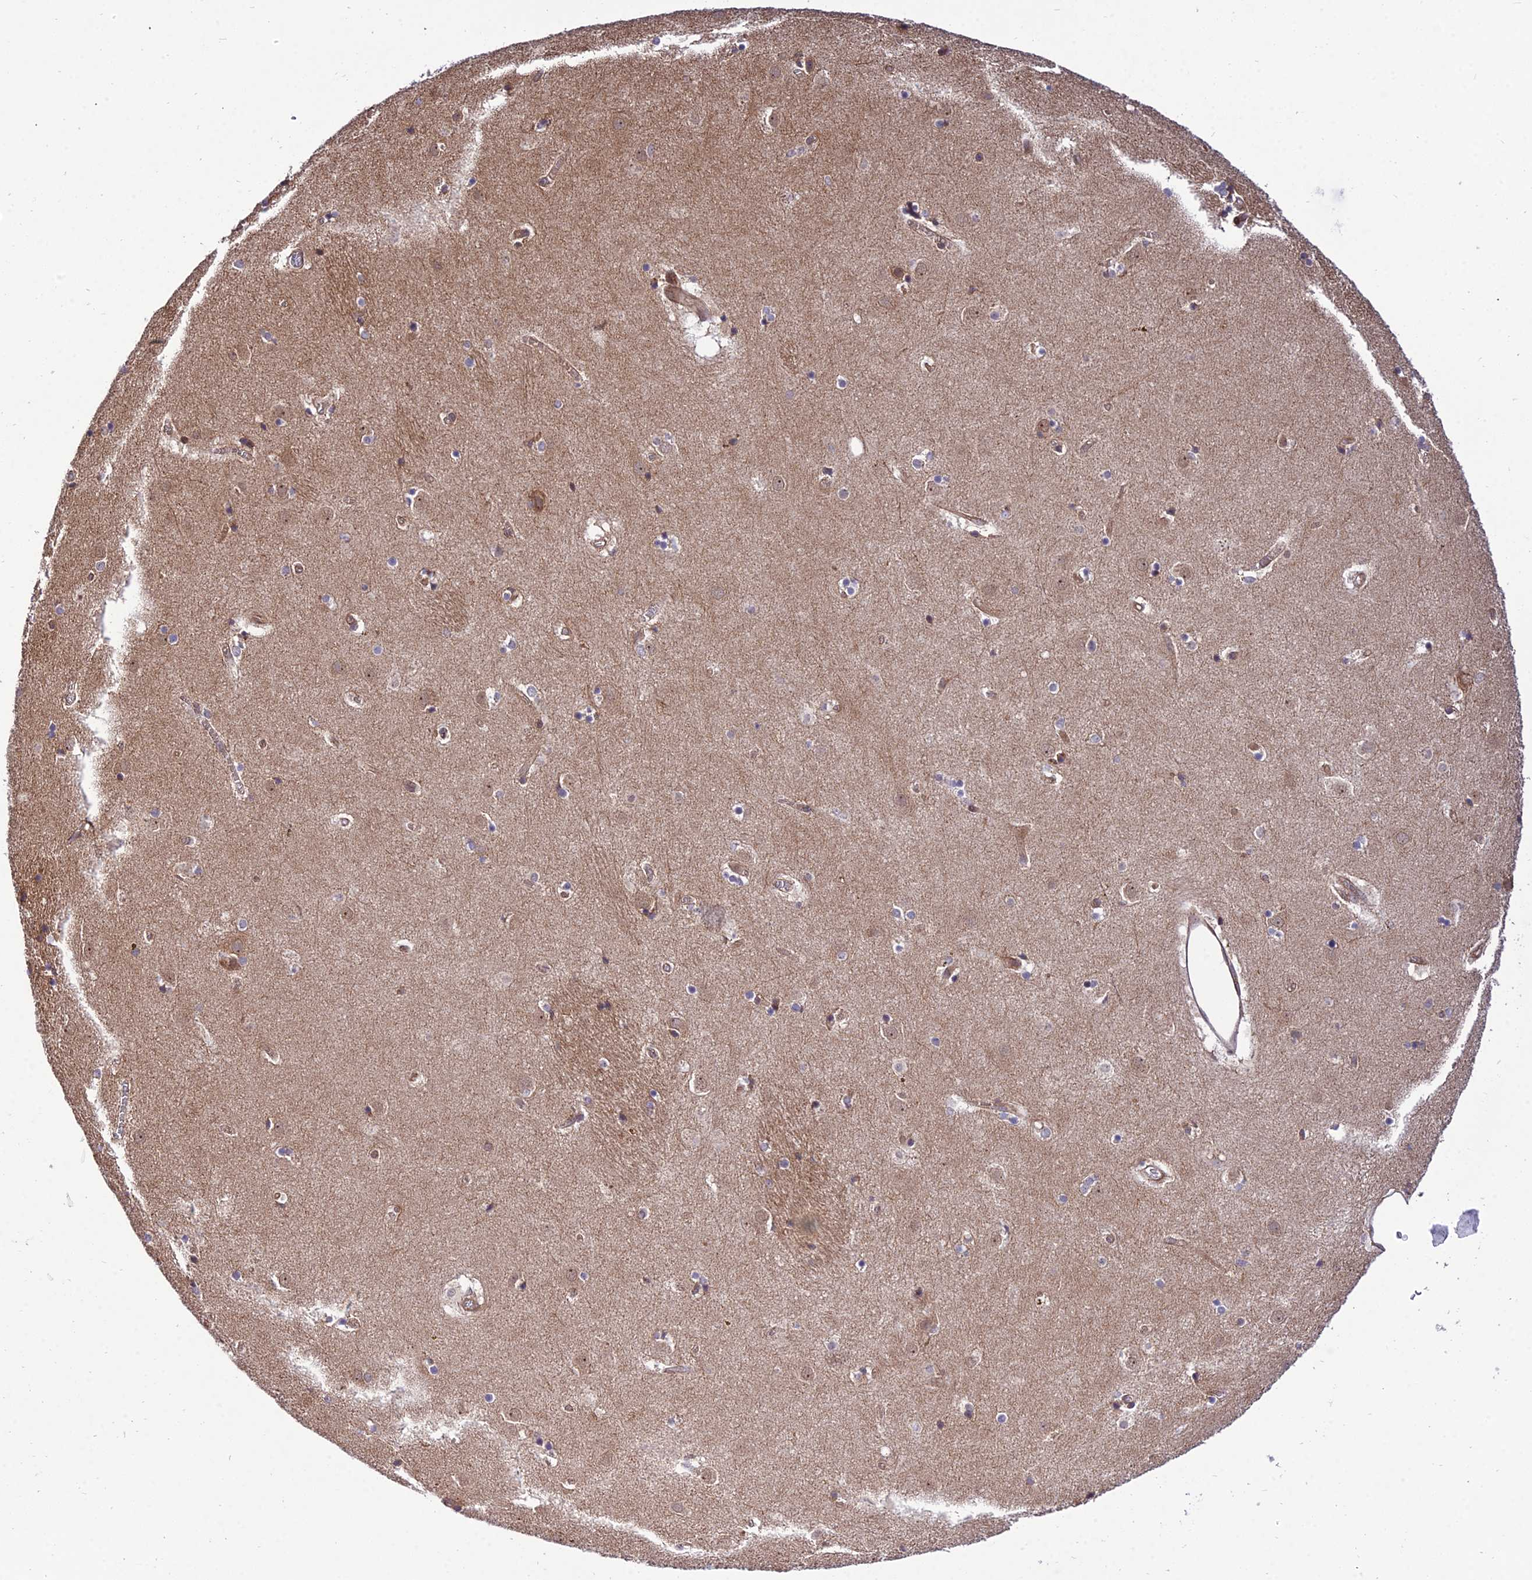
{"staining": {"intensity": "weak", "quantity": "<25%", "location": "cytoplasmic/membranous"}, "tissue": "caudate", "cell_type": "Glial cells", "image_type": "normal", "snomed": [{"axis": "morphology", "description": "Normal tissue, NOS"}, {"axis": "topography", "description": "Lateral ventricle wall"}], "caption": "Immunohistochemistry histopathology image of unremarkable human caudate stained for a protein (brown), which demonstrates no expression in glial cells.", "gene": "SMG6", "patient": {"sex": "male", "age": 70}}